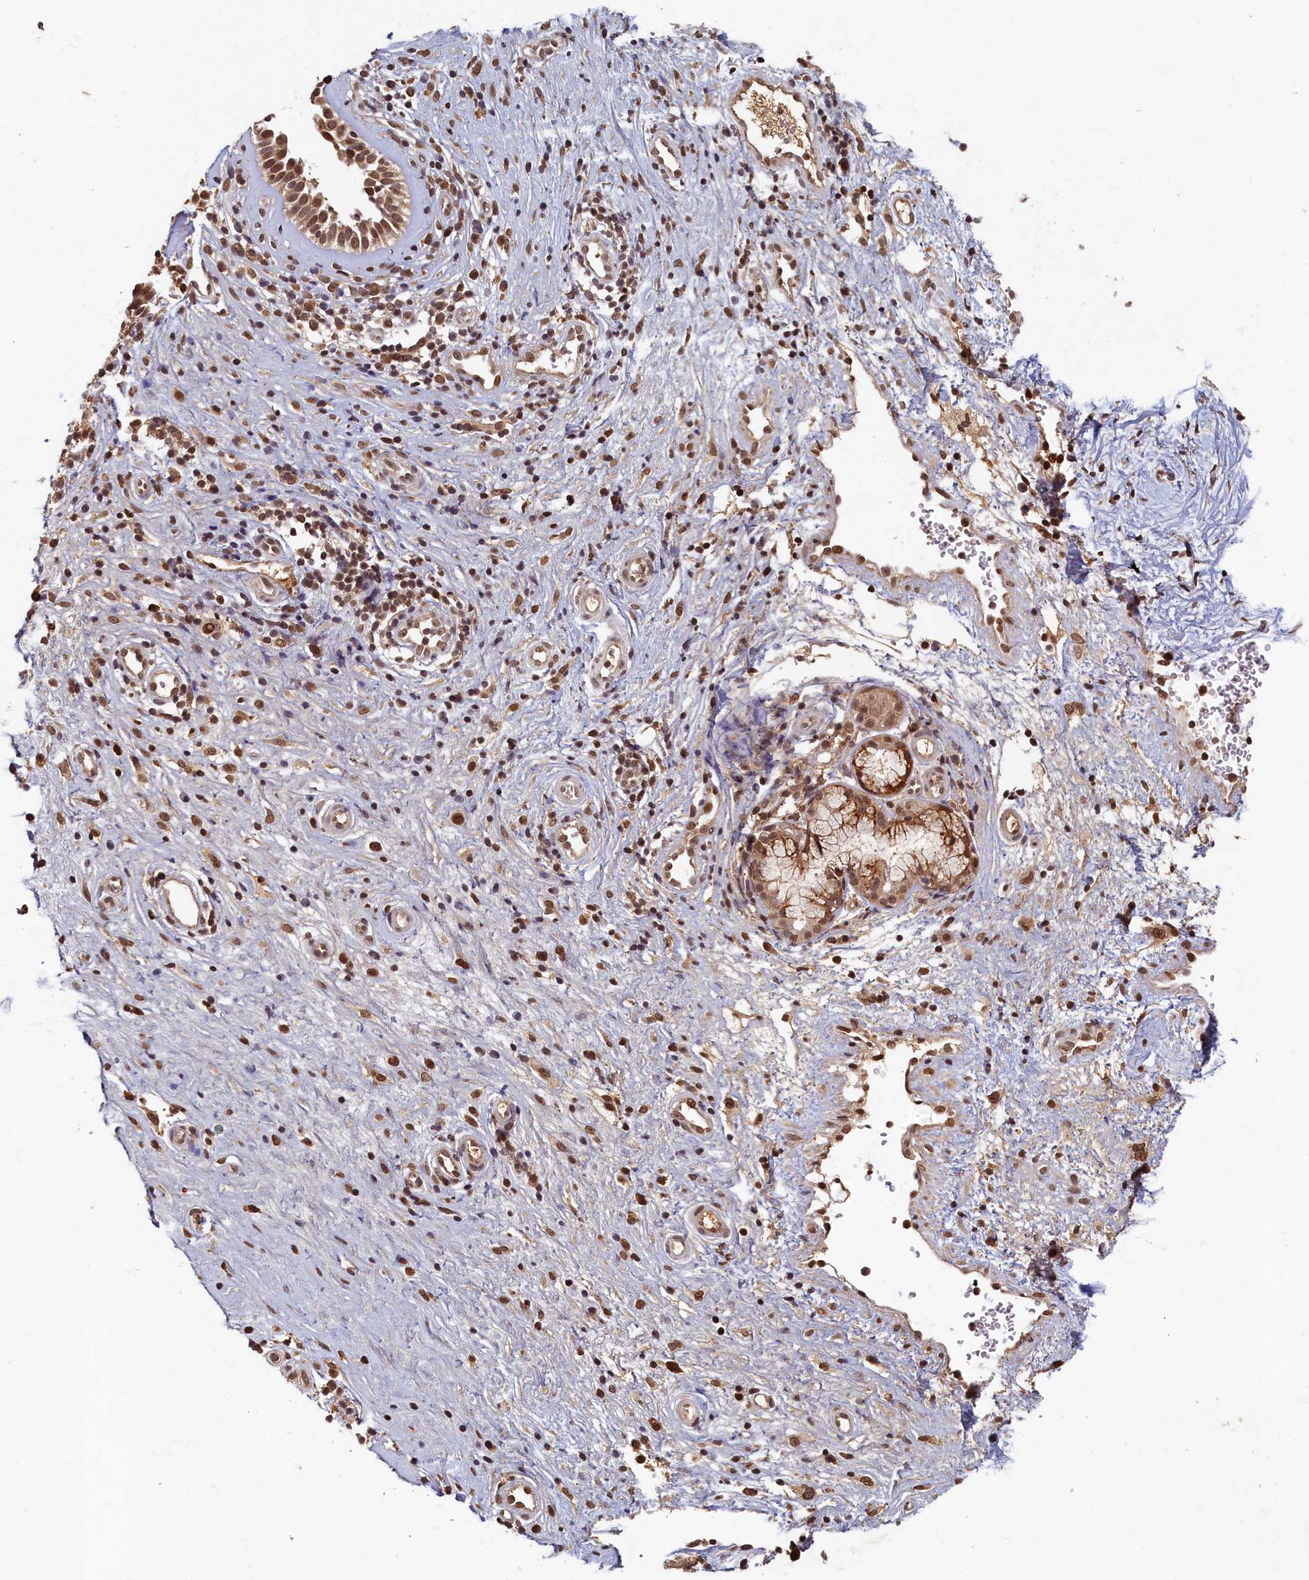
{"staining": {"intensity": "moderate", "quantity": ">75%", "location": "cytoplasmic/membranous,nuclear"}, "tissue": "nasopharynx", "cell_type": "Respiratory epithelial cells", "image_type": "normal", "snomed": [{"axis": "morphology", "description": "Normal tissue, NOS"}, {"axis": "topography", "description": "Nasopharynx"}], "caption": "Immunohistochemistry (IHC) of unremarkable human nasopharynx reveals medium levels of moderate cytoplasmic/membranous,nuclear expression in approximately >75% of respiratory epithelial cells.", "gene": "CKAP2L", "patient": {"sex": "male", "age": 32}}